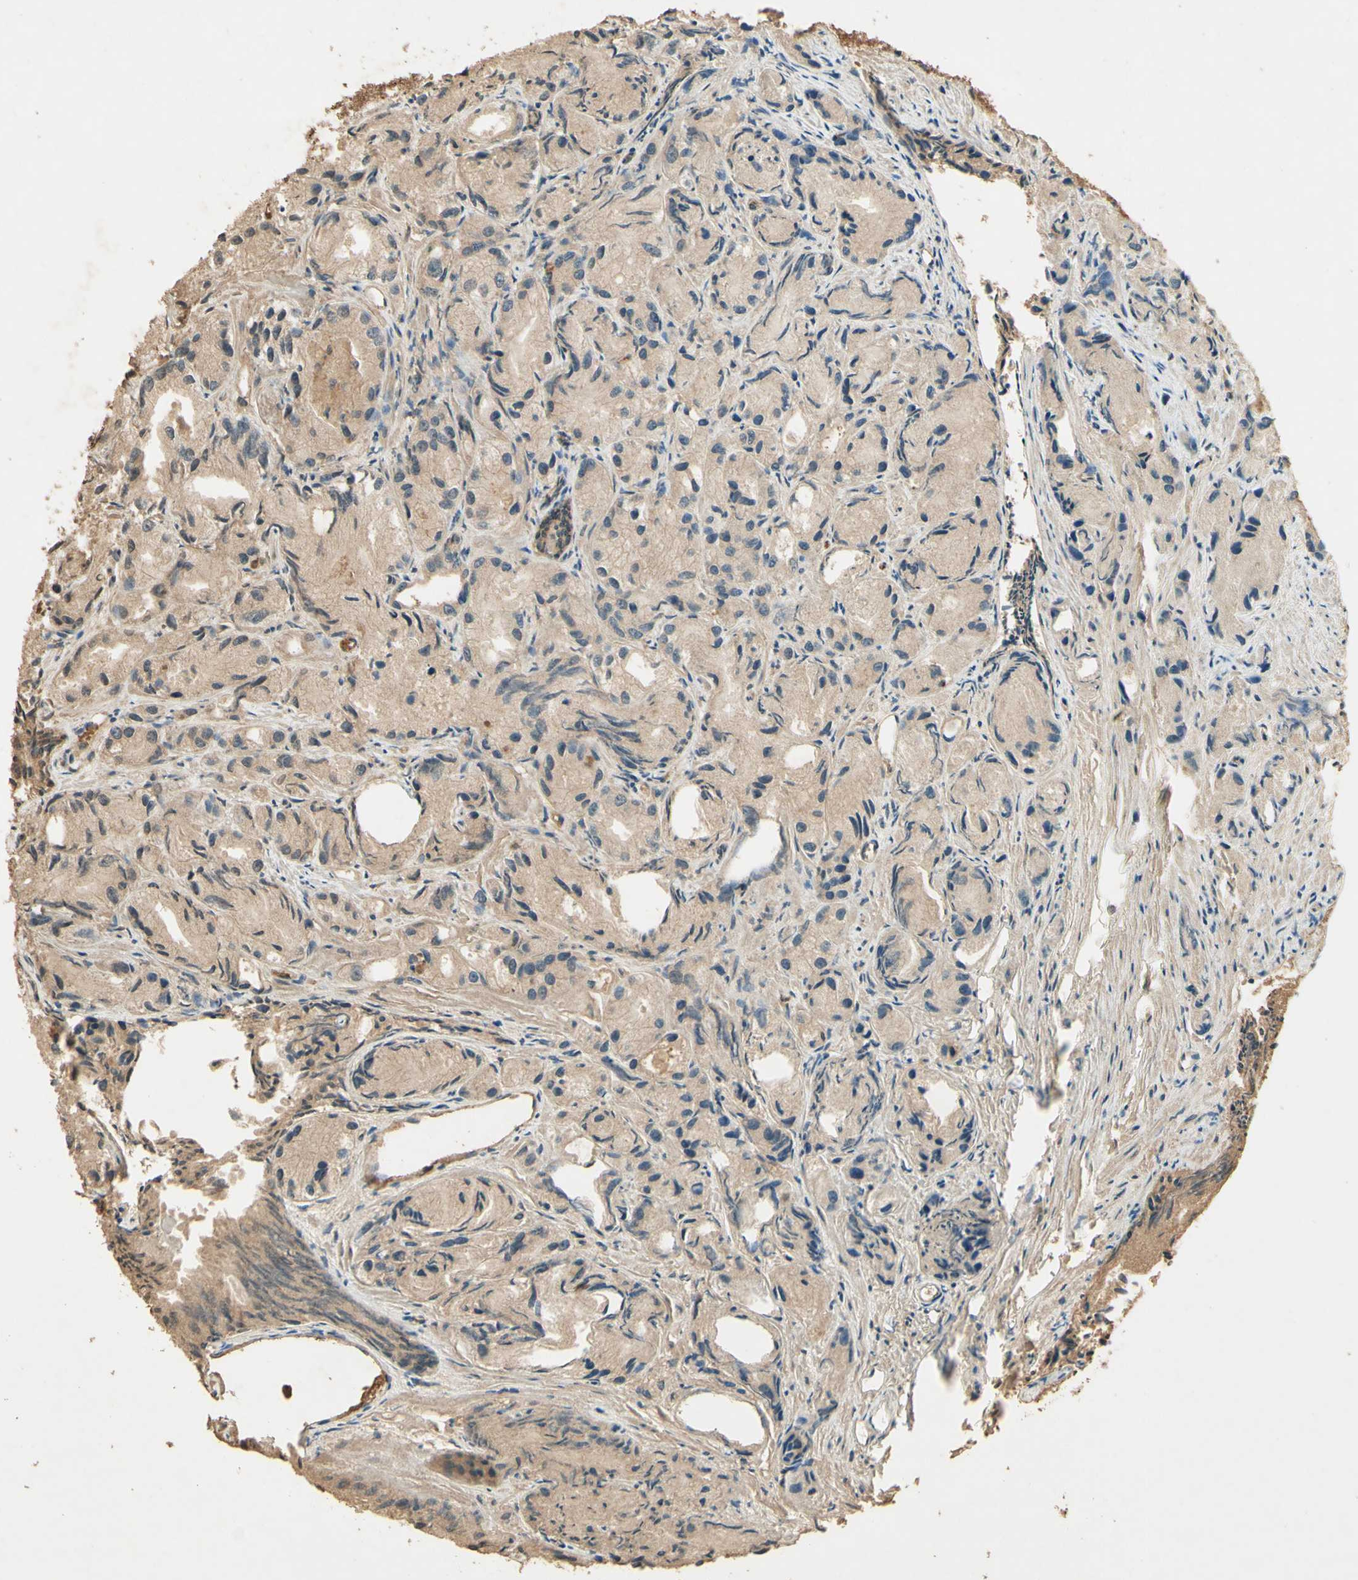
{"staining": {"intensity": "moderate", "quantity": ">75%", "location": "cytoplasmic/membranous"}, "tissue": "prostate cancer", "cell_type": "Tumor cells", "image_type": "cancer", "snomed": [{"axis": "morphology", "description": "Adenocarcinoma, Low grade"}, {"axis": "topography", "description": "Prostate"}], "caption": "Prostate cancer (adenocarcinoma (low-grade)) was stained to show a protein in brown. There is medium levels of moderate cytoplasmic/membranous expression in about >75% of tumor cells.", "gene": "SMAD9", "patient": {"sex": "male", "age": 72}}